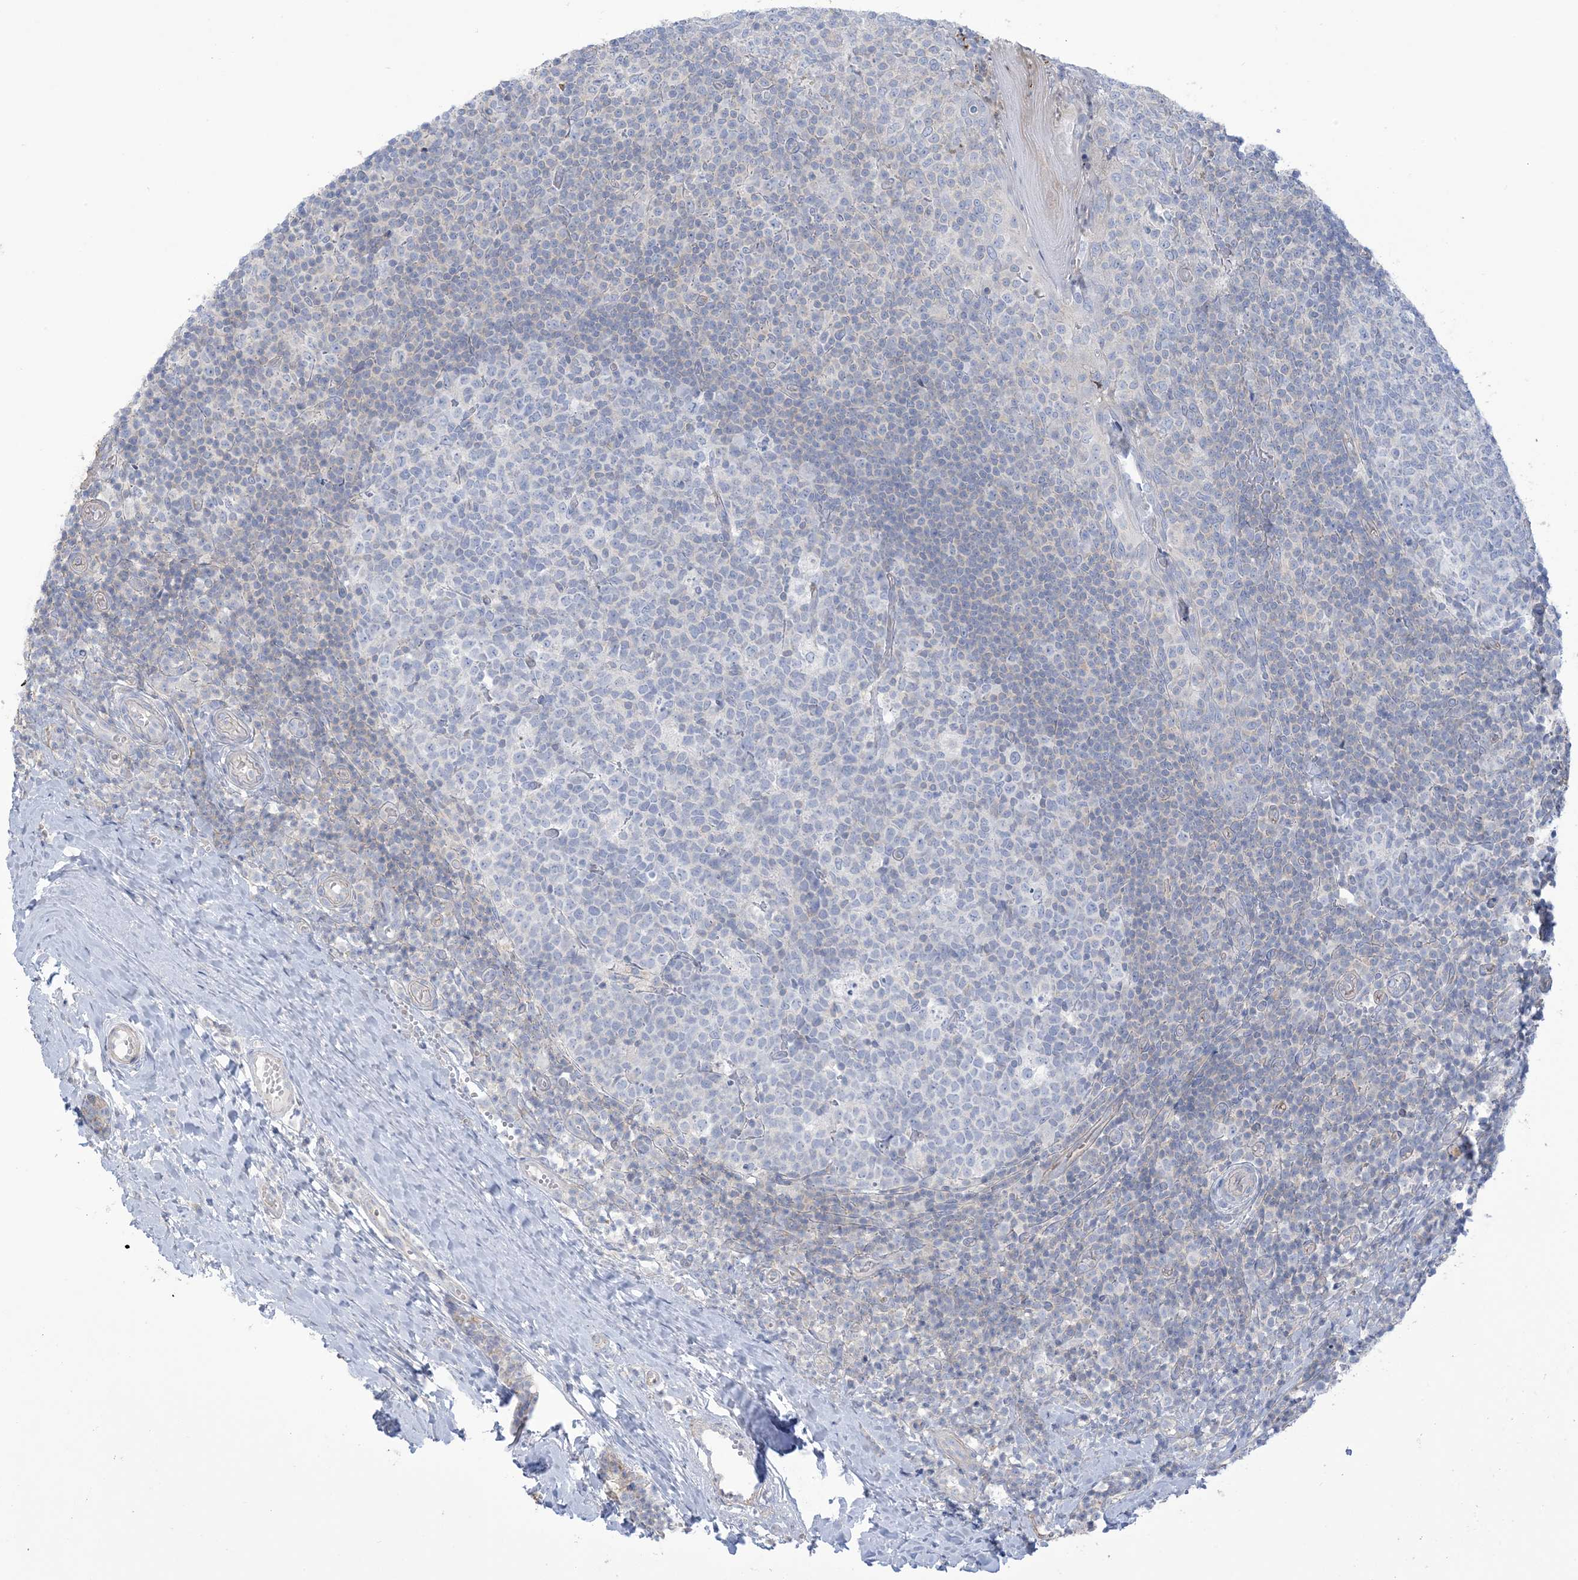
{"staining": {"intensity": "negative", "quantity": "none", "location": "none"}, "tissue": "tonsil", "cell_type": "Germinal center cells", "image_type": "normal", "snomed": [{"axis": "morphology", "description": "Normal tissue, NOS"}, {"axis": "topography", "description": "Tonsil"}], "caption": "This is an immunohistochemistry photomicrograph of benign human tonsil. There is no positivity in germinal center cells.", "gene": "MTHFD2L", "patient": {"sex": "female", "age": 19}}